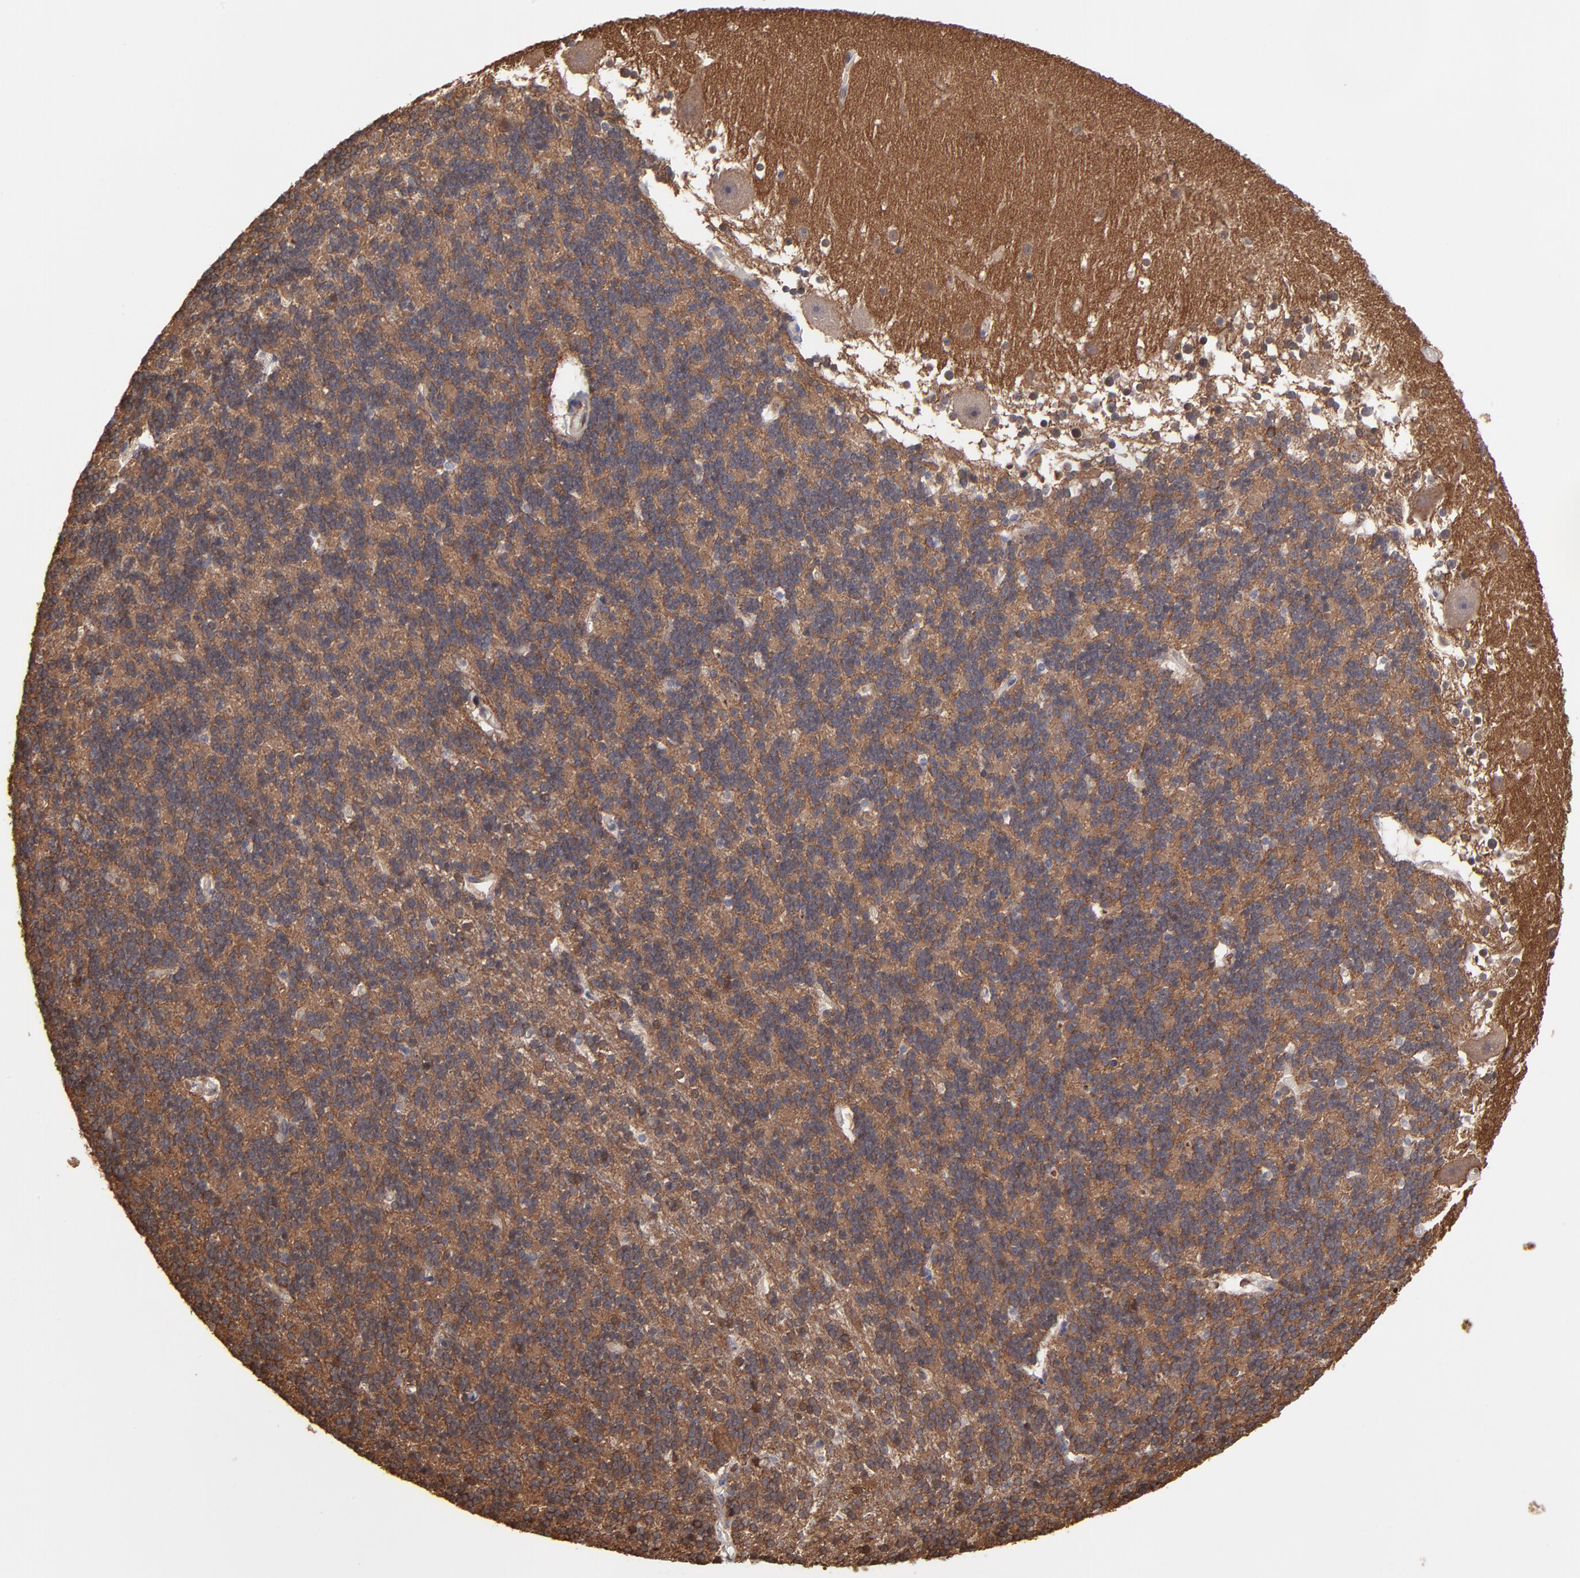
{"staining": {"intensity": "strong", "quantity": ">75%", "location": "cytoplasmic/membranous"}, "tissue": "cerebellum", "cell_type": "Cells in granular layer", "image_type": "normal", "snomed": [{"axis": "morphology", "description": "Normal tissue, NOS"}, {"axis": "topography", "description": "Cerebellum"}], "caption": "An immunohistochemistry (IHC) photomicrograph of benign tissue is shown. Protein staining in brown labels strong cytoplasmic/membranous positivity in cerebellum within cells in granular layer. The staining was performed using DAB to visualize the protein expression in brown, while the nuclei were stained in blue with hematoxylin (Magnification: 20x).", "gene": "CHL1", "patient": {"sex": "female", "age": 19}}